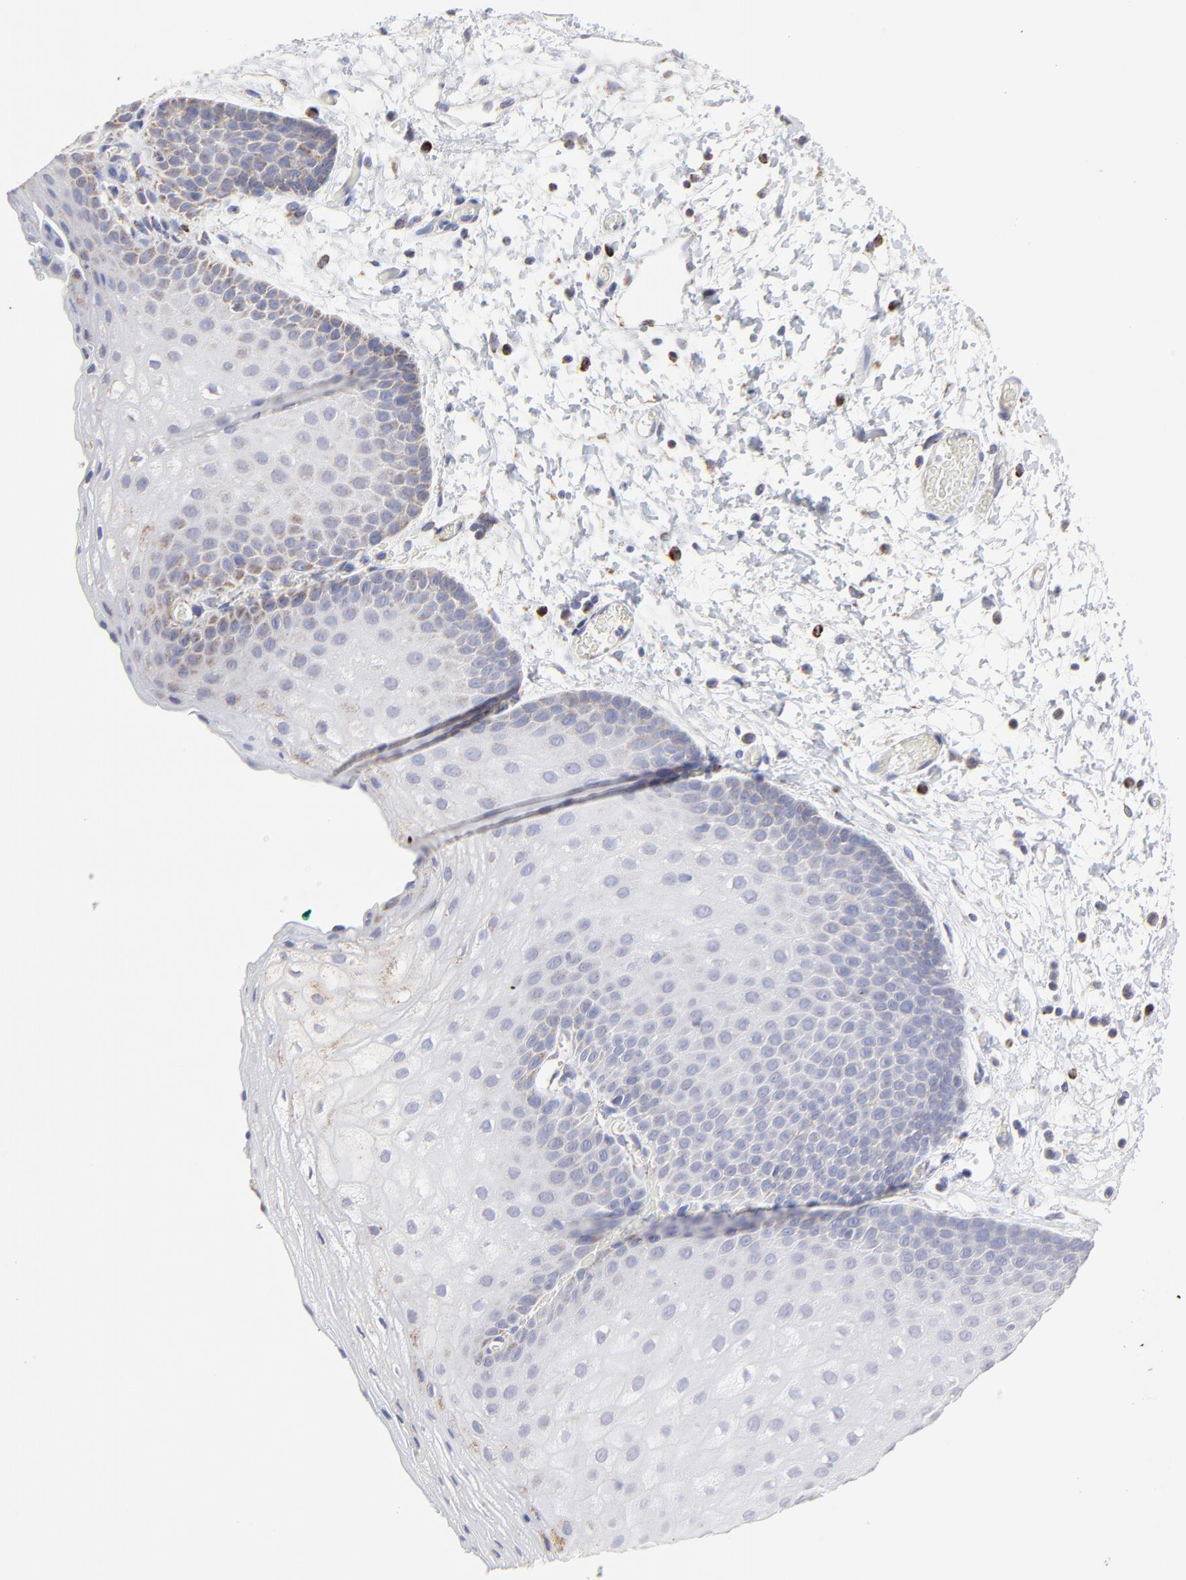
{"staining": {"intensity": "moderate", "quantity": ">75%", "location": "cytoplasmic/membranous"}, "tissue": "skin", "cell_type": "Epidermal cells", "image_type": "normal", "snomed": [{"axis": "morphology", "description": "Normal tissue, NOS"}, {"axis": "morphology", "description": "Hemorrhoids"}, {"axis": "morphology", "description": "Inflammation, NOS"}, {"axis": "topography", "description": "Anal"}], "caption": "Protein expression analysis of benign human skin reveals moderate cytoplasmic/membranous staining in approximately >75% of epidermal cells. The staining was performed using DAB to visualize the protein expression in brown, while the nuclei were stained in blue with hematoxylin (Magnification: 20x).", "gene": "PINK1", "patient": {"sex": "male", "age": 60}}